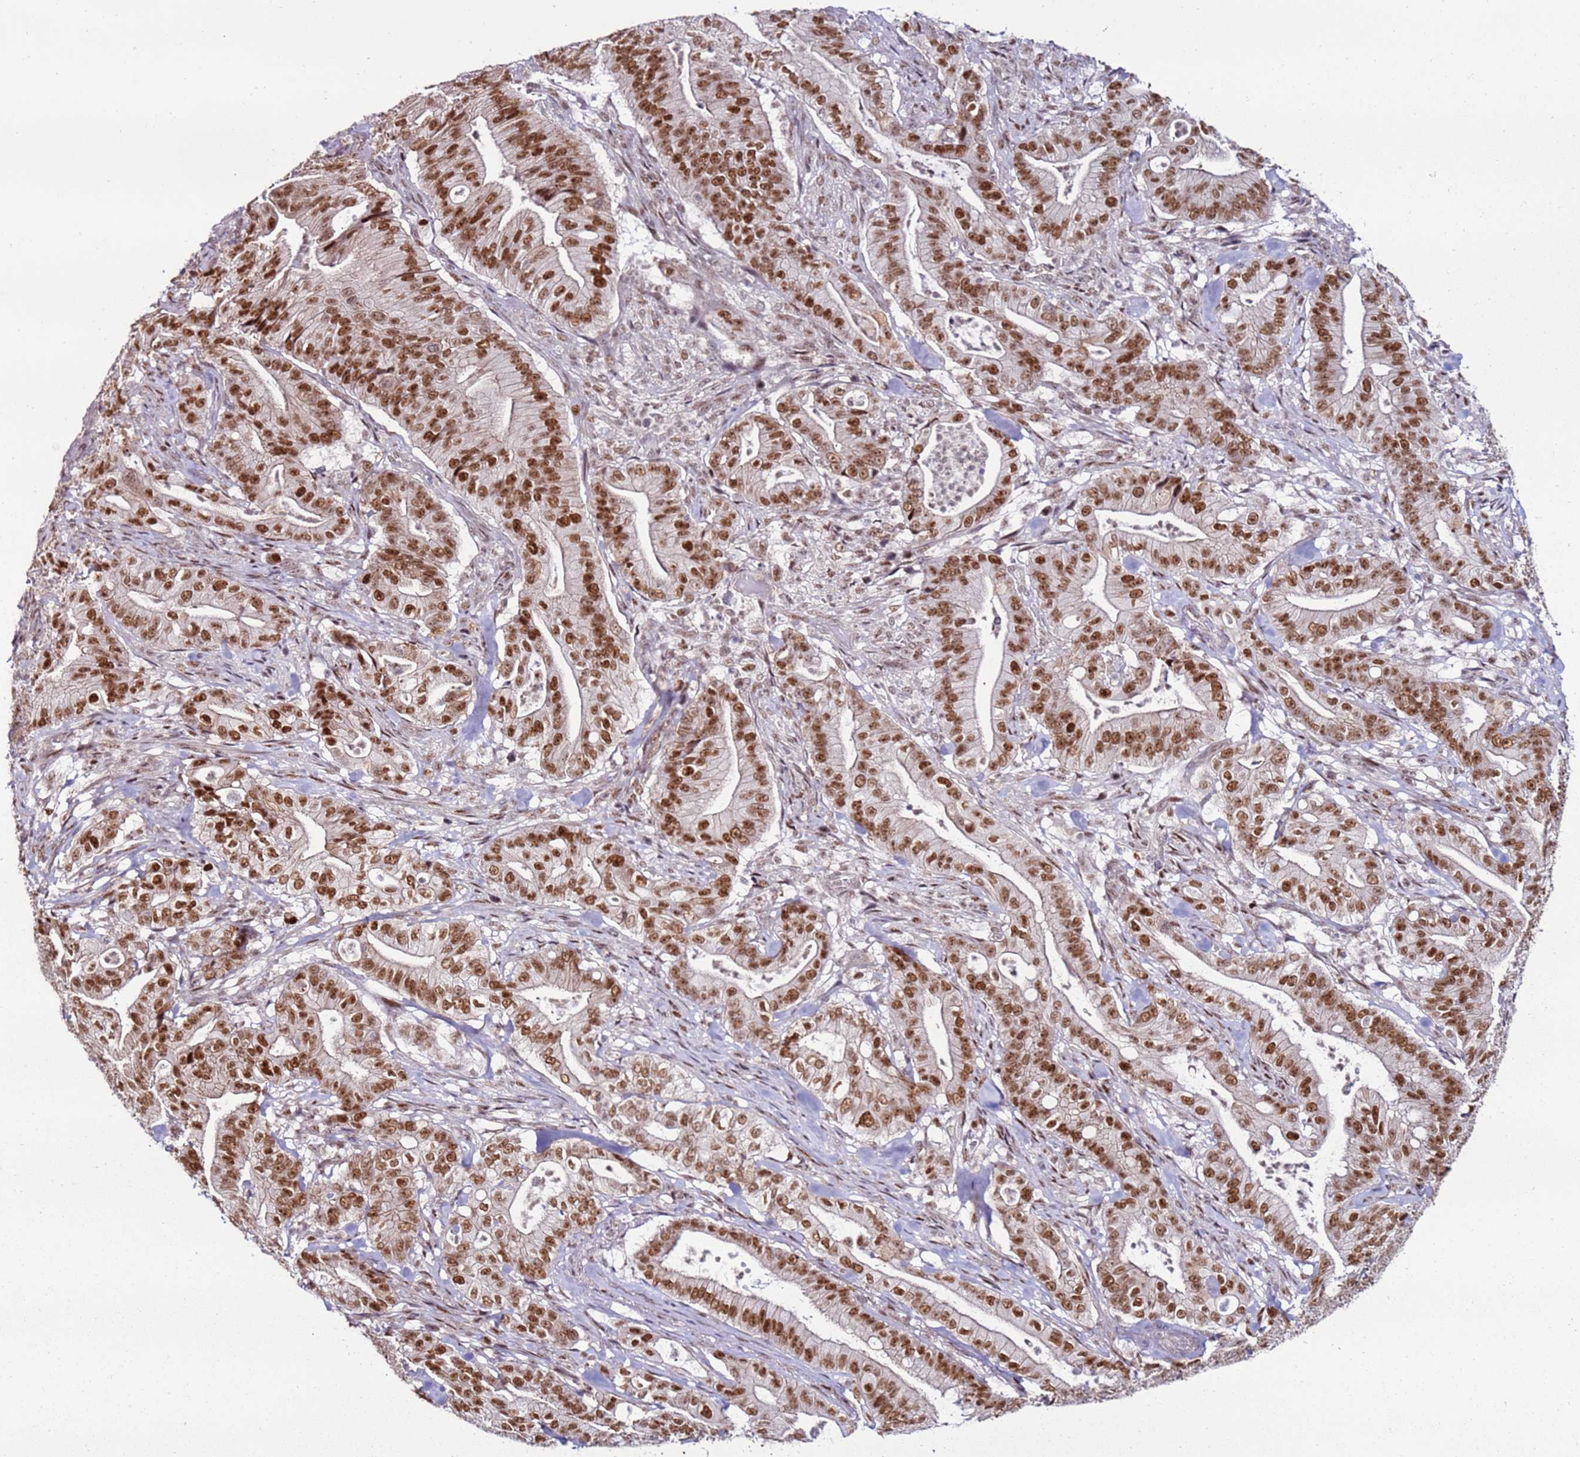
{"staining": {"intensity": "moderate", "quantity": ">75%", "location": "cytoplasmic/membranous,nuclear"}, "tissue": "pancreatic cancer", "cell_type": "Tumor cells", "image_type": "cancer", "snomed": [{"axis": "morphology", "description": "Adenocarcinoma, NOS"}, {"axis": "topography", "description": "Pancreas"}], "caption": "IHC (DAB (3,3'-diaminobenzidine)) staining of pancreatic cancer (adenocarcinoma) demonstrates moderate cytoplasmic/membranous and nuclear protein expression in approximately >75% of tumor cells.", "gene": "KPNA4", "patient": {"sex": "male", "age": 71}}